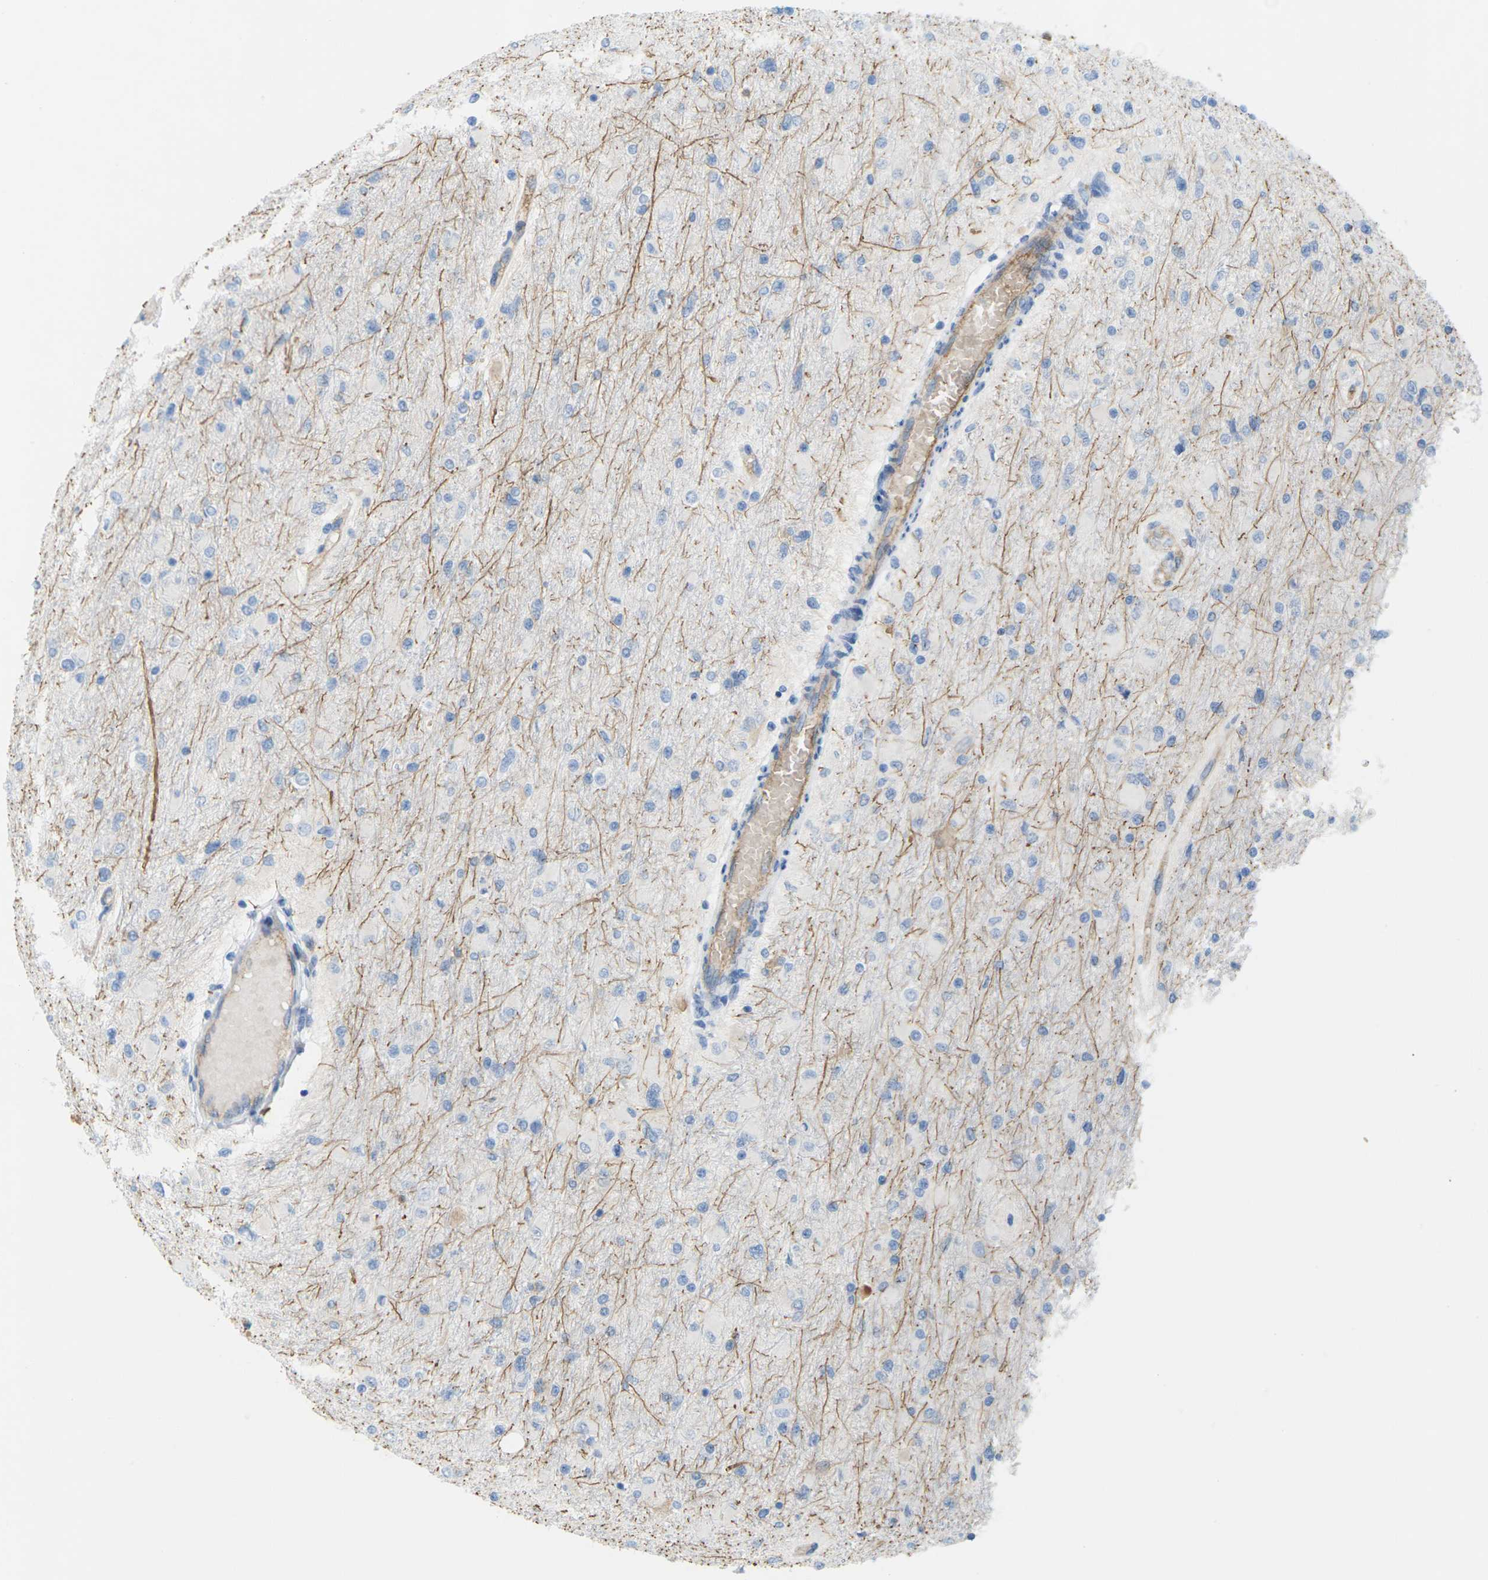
{"staining": {"intensity": "negative", "quantity": "none", "location": "none"}, "tissue": "glioma", "cell_type": "Tumor cells", "image_type": "cancer", "snomed": [{"axis": "morphology", "description": "Glioma, malignant, High grade"}, {"axis": "topography", "description": "Cerebral cortex"}], "caption": "Protein analysis of glioma shows no significant positivity in tumor cells.", "gene": "CLDN3", "patient": {"sex": "female", "age": 36}}